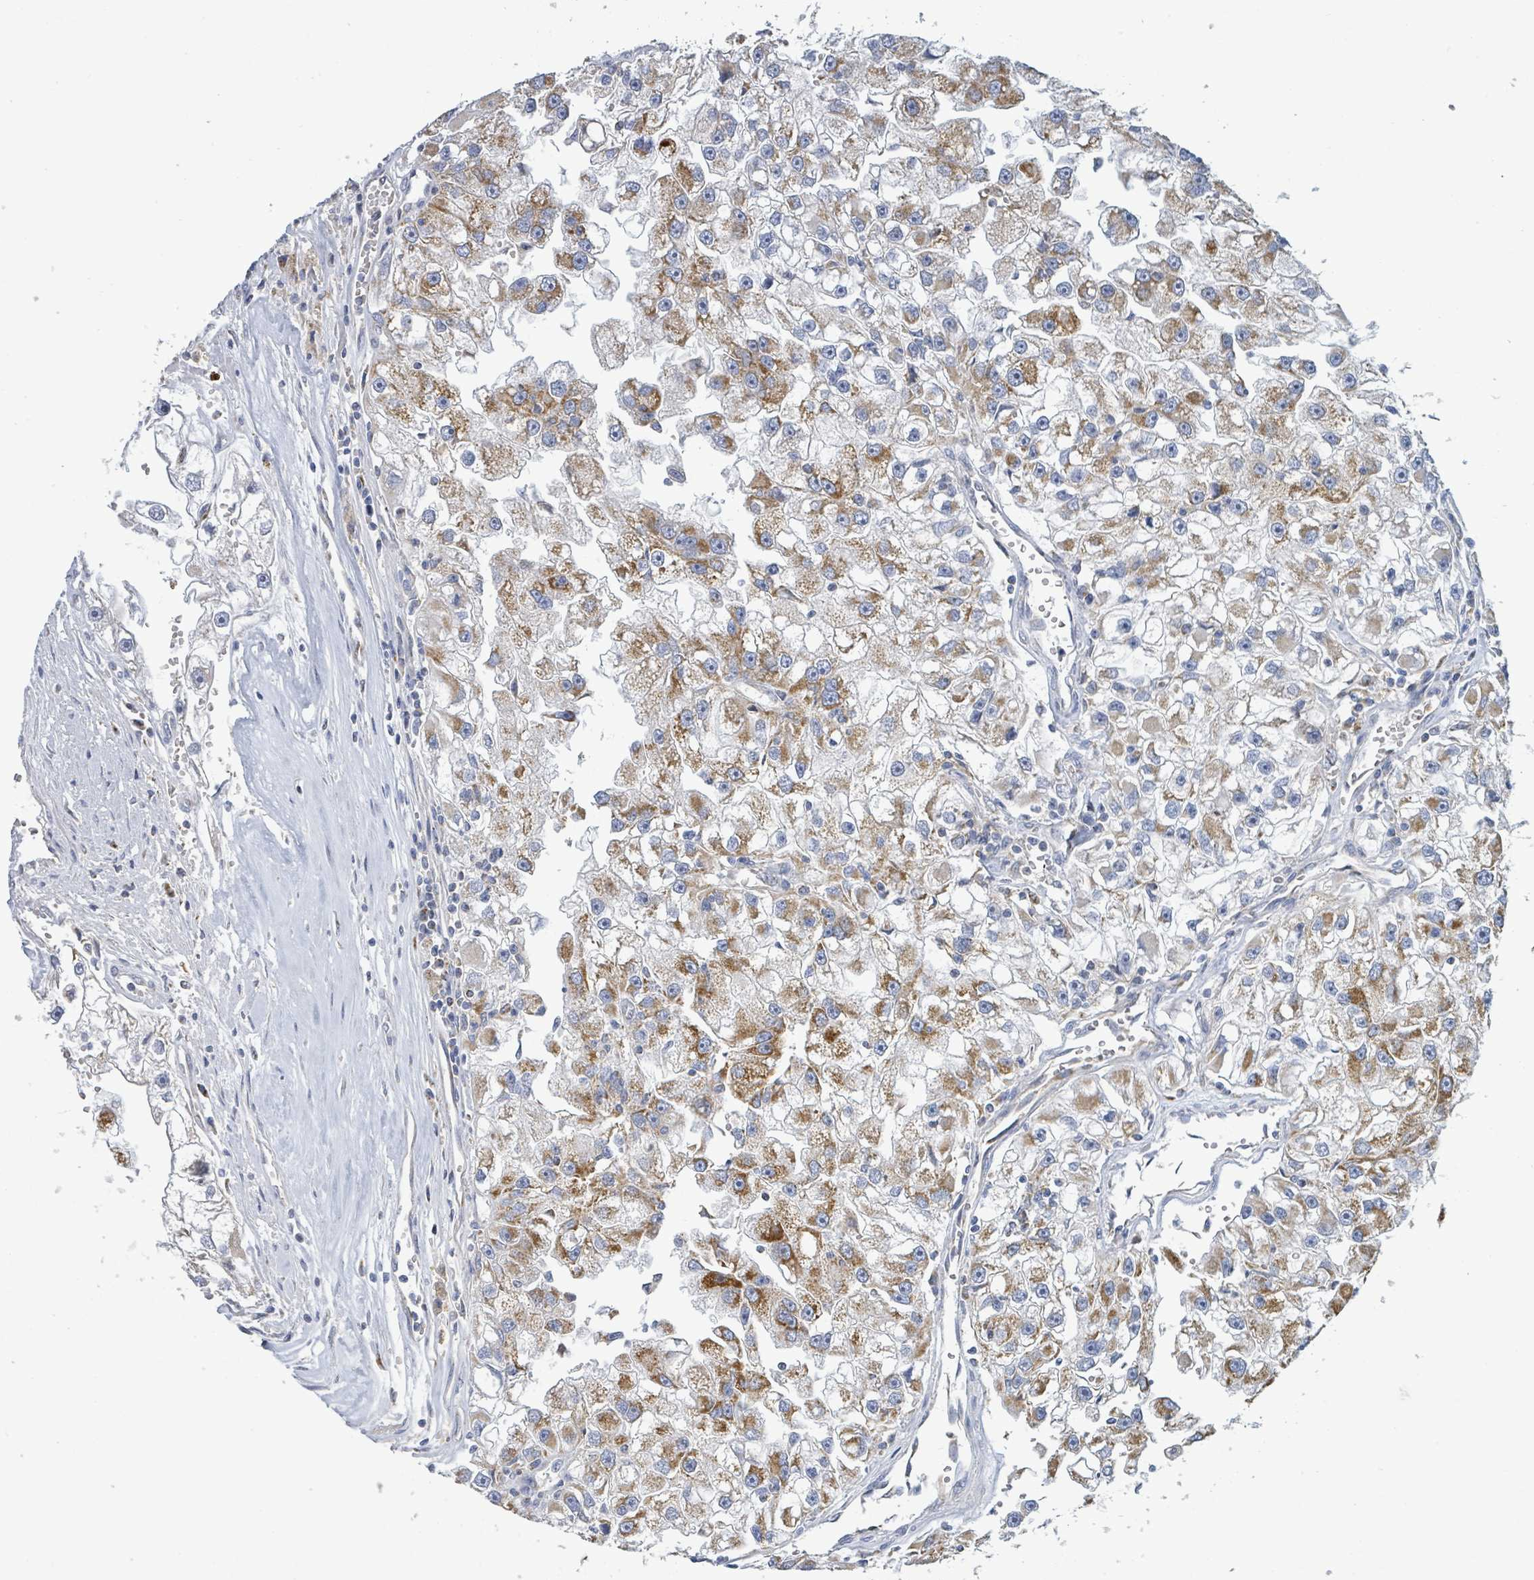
{"staining": {"intensity": "moderate", "quantity": ">75%", "location": "cytoplasmic/membranous"}, "tissue": "renal cancer", "cell_type": "Tumor cells", "image_type": "cancer", "snomed": [{"axis": "morphology", "description": "Adenocarcinoma, NOS"}, {"axis": "topography", "description": "Kidney"}], "caption": "Protein expression analysis of human renal cancer (adenocarcinoma) reveals moderate cytoplasmic/membranous positivity in approximately >75% of tumor cells.", "gene": "SUCLG2", "patient": {"sex": "male", "age": 63}}